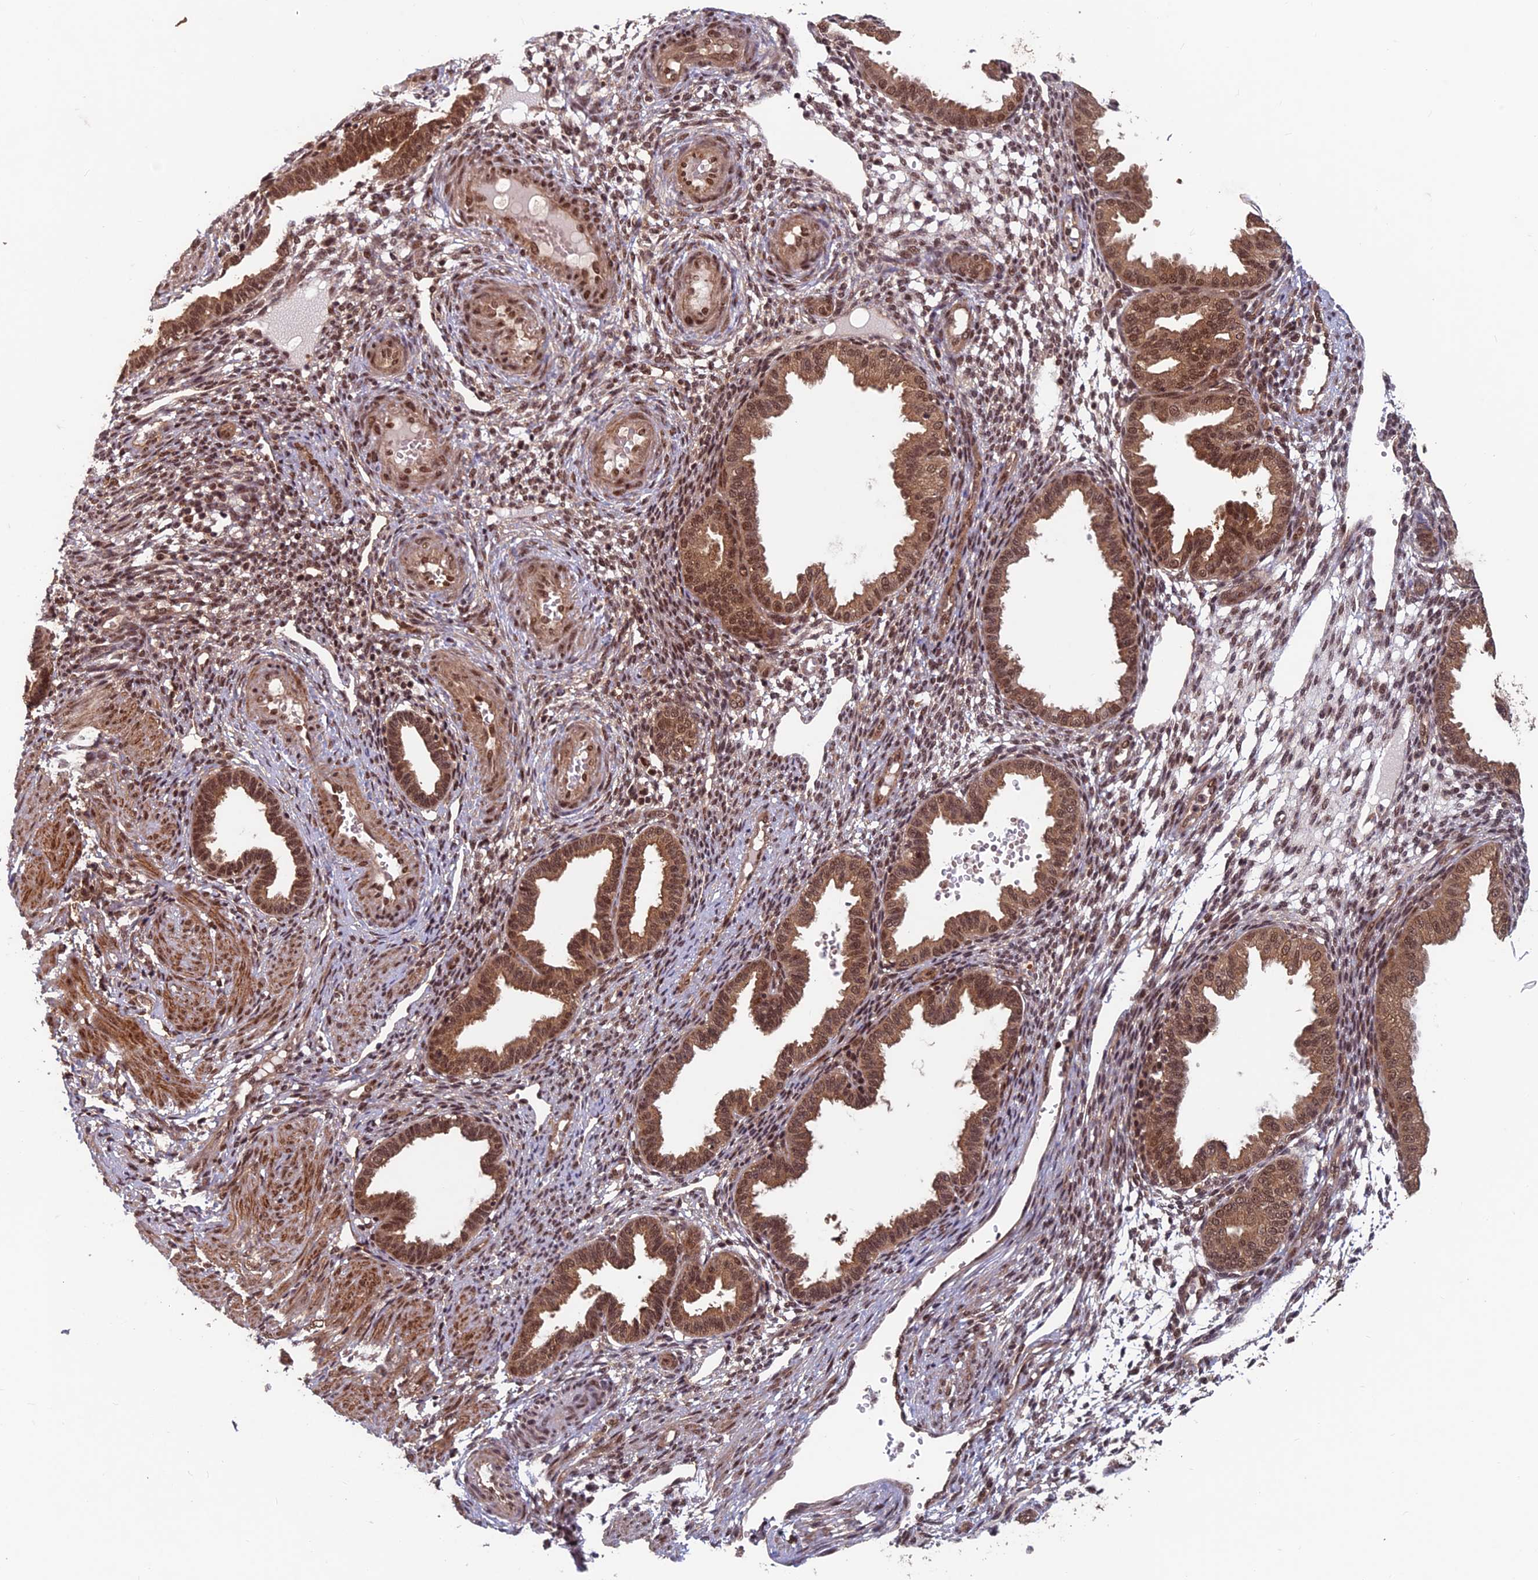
{"staining": {"intensity": "moderate", "quantity": "25%-75%", "location": "cytoplasmic/membranous,nuclear"}, "tissue": "endometrium", "cell_type": "Cells in endometrial stroma", "image_type": "normal", "snomed": [{"axis": "morphology", "description": "Normal tissue, NOS"}, {"axis": "topography", "description": "Endometrium"}], "caption": "This image exhibits normal endometrium stained with immunohistochemistry (IHC) to label a protein in brown. The cytoplasmic/membranous,nuclear of cells in endometrial stroma show moderate positivity for the protein. Nuclei are counter-stained blue.", "gene": "FAM53C", "patient": {"sex": "female", "age": 33}}